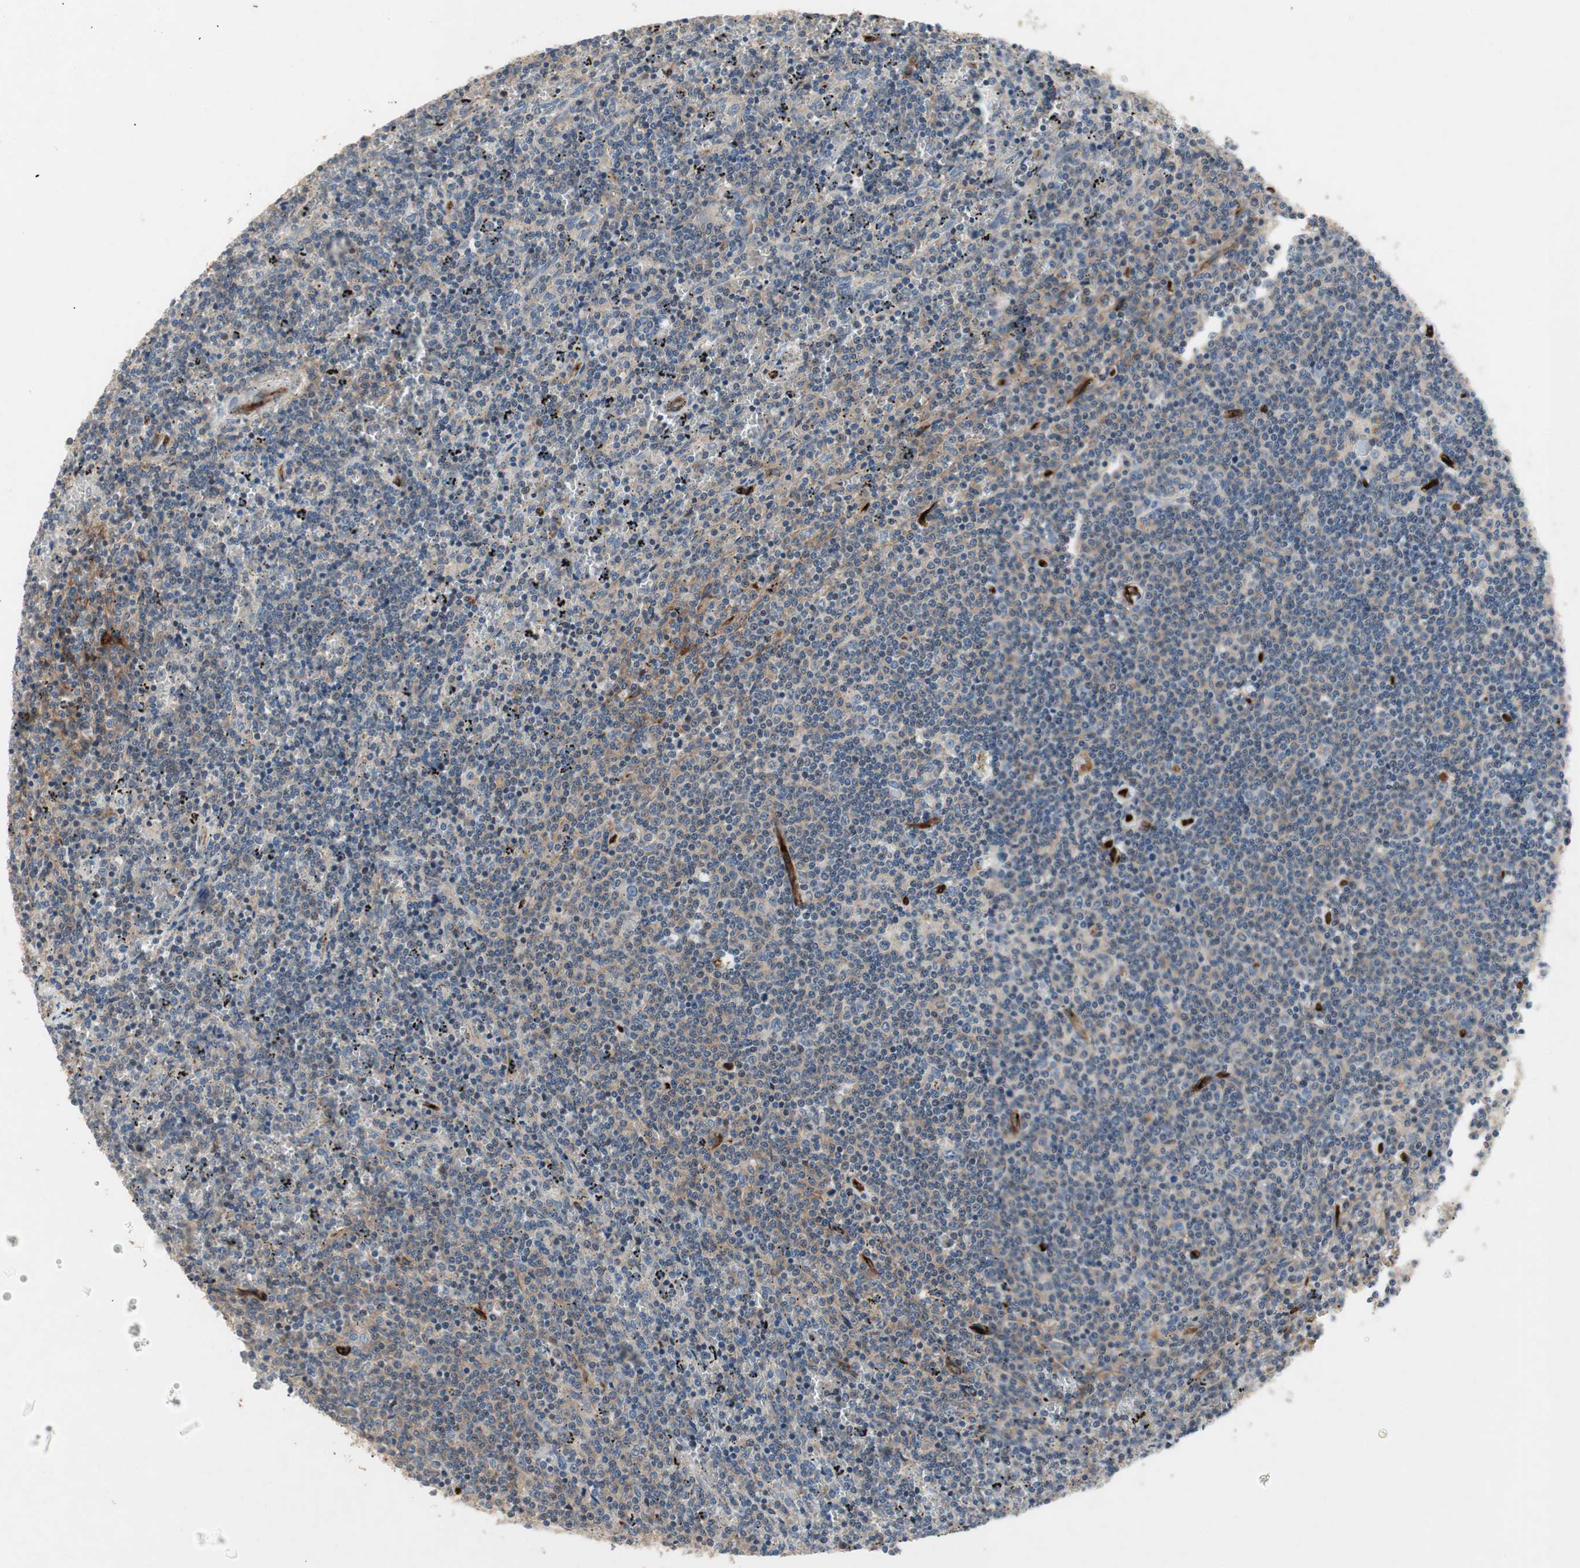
{"staining": {"intensity": "weak", "quantity": "<25%", "location": "cytoplasmic/membranous"}, "tissue": "lymphoma", "cell_type": "Tumor cells", "image_type": "cancer", "snomed": [{"axis": "morphology", "description": "Malignant lymphoma, non-Hodgkin's type, Low grade"}, {"axis": "topography", "description": "Spleen"}], "caption": "Immunohistochemistry (IHC) histopathology image of neoplastic tissue: human lymphoma stained with DAB (3,3'-diaminobenzidine) reveals no significant protein staining in tumor cells.", "gene": "ALPL", "patient": {"sex": "female", "age": 50}}